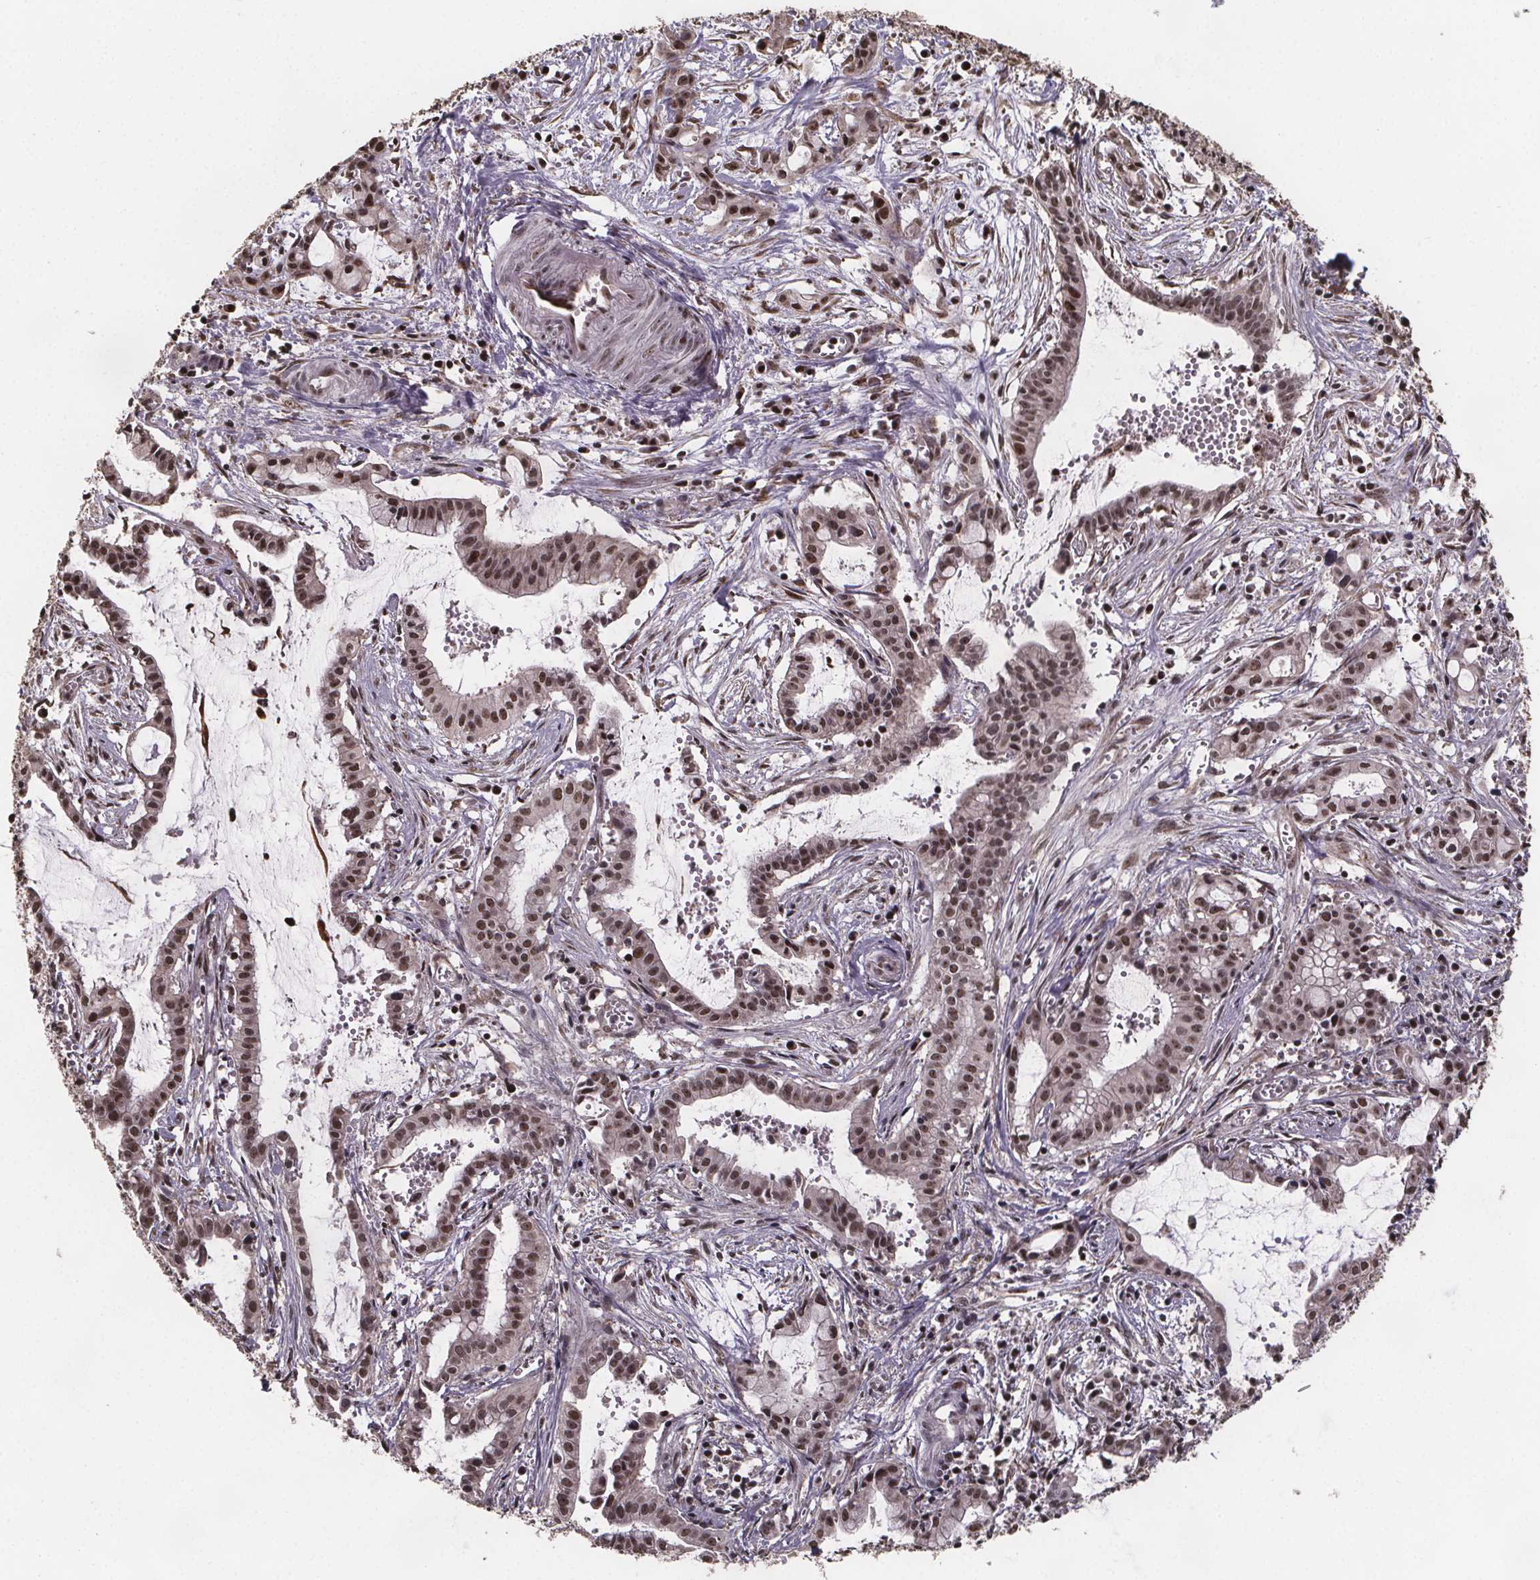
{"staining": {"intensity": "moderate", "quantity": ">75%", "location": "nuclear"}, "tissue": "pancreatic cancer", "cell_type": "Tumor cells", "image_type": "cancer", "snomed": [{"axis": "morphology", "description": "Adenocarcinoma, NOS"}, {"axis": "topography", "description": "Pancreas"}], "caption": "Immunohistochemistry of pancreatic cancer shows medium levels of moderate nuclear expression in approximately >75% of tumor cells.", "gene": "U2SURP", "patient": {"sex": "male", "age": 48}}